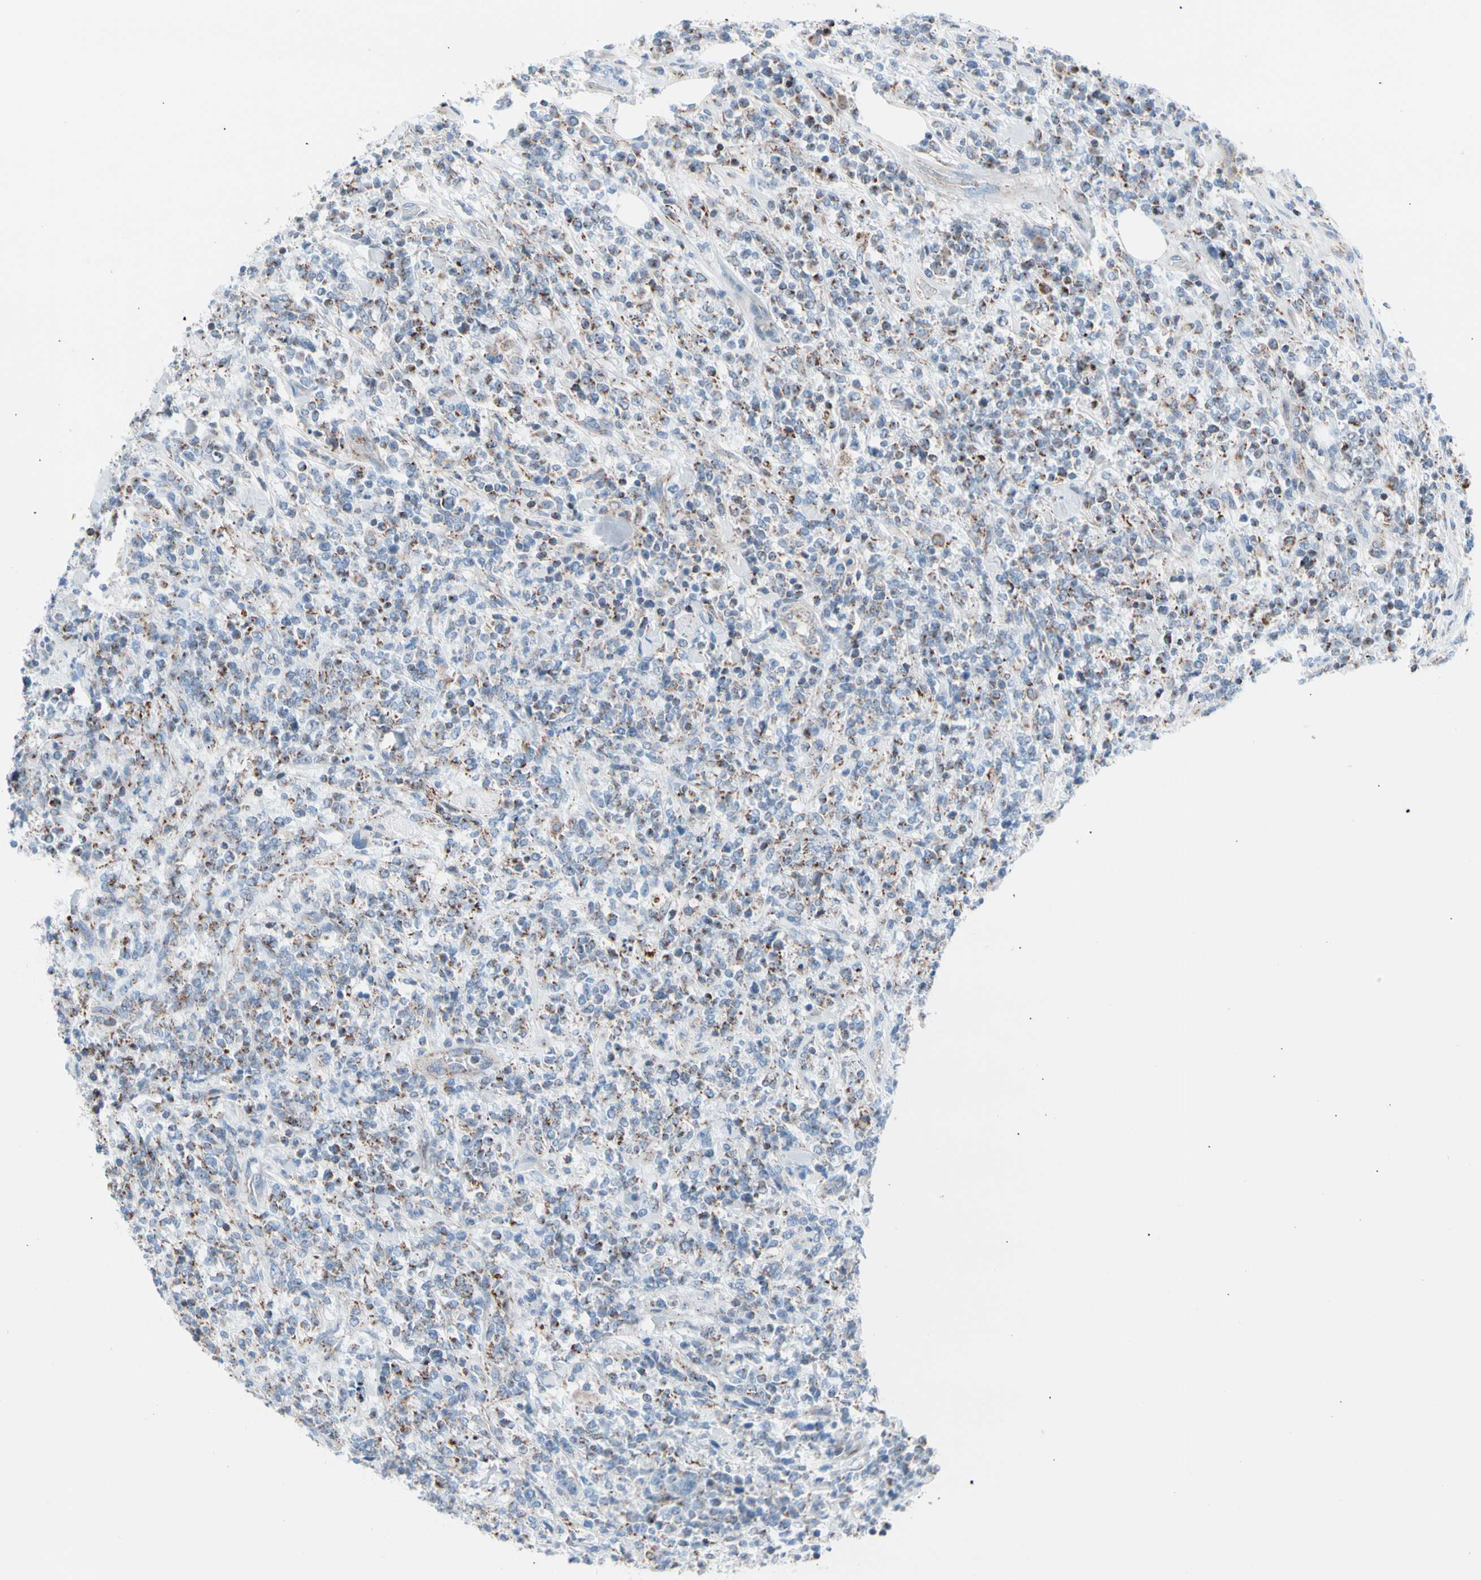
{"staining": {"intensity": "weak", "quantity": "25%-75%", "location": "cytoplasmic/membranous"}, "tissue": "lymphoma", "cell_type": "Tumor cells", "image_type": "cancer", "snomed": [{"axis": "morphology", "description": "Malignant lymphoma, non-Hodgkin's type, High grade"}, {"axis": "topography", "description": "Soft tissue"}], "caption": "The histopathology image exhibits a brown stain indicating the presence of a protein in the cytoplasmic/membranous of tumor cells in lymphoma.", "gene": "HK1", "patient": {"sex": "male", "age": 18}}